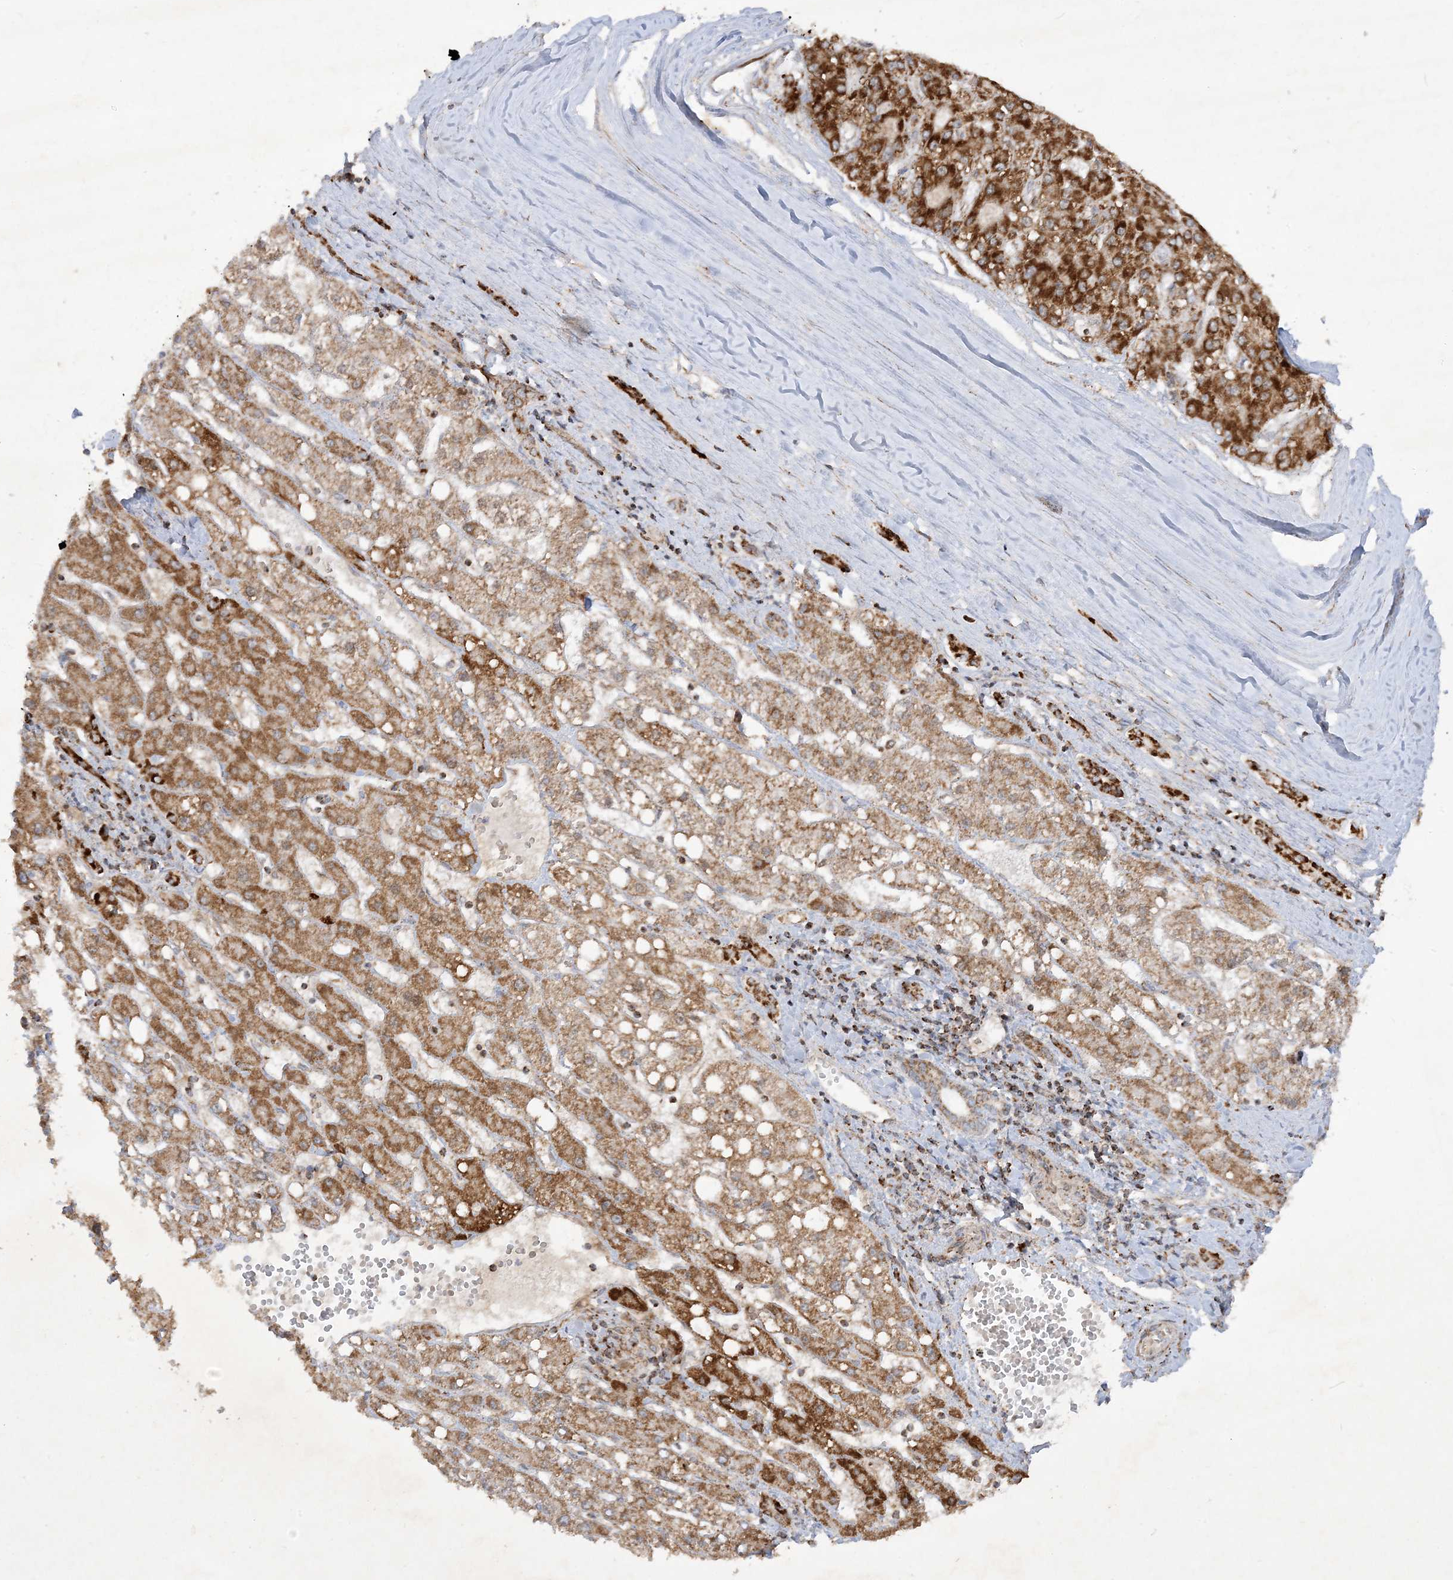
{"staining": {"intensity": "strong", "quantity": ">75%", "location": "cytoplasmic/membranous"}, "tissue": "liver cancer", "cell_type": "Tumor cells", "image_type": "cancer", "snomed": [{"axis": "morphology", "description": "Carcinoma, Hepatocellular, NOS"}, {"axis": "topography", "description": "Liver"}], "caption": "Protein expression by IHC demonstrates strong cytoplasmic/membranous positivity in about >75% of tumor cells in liver hepatocellular carcinoma. (DAB IHC, brown staining for protein, blue staining for nuclei).", "gene": "NDUFAF3", "patient": {"sex": "male", "age": 67}}